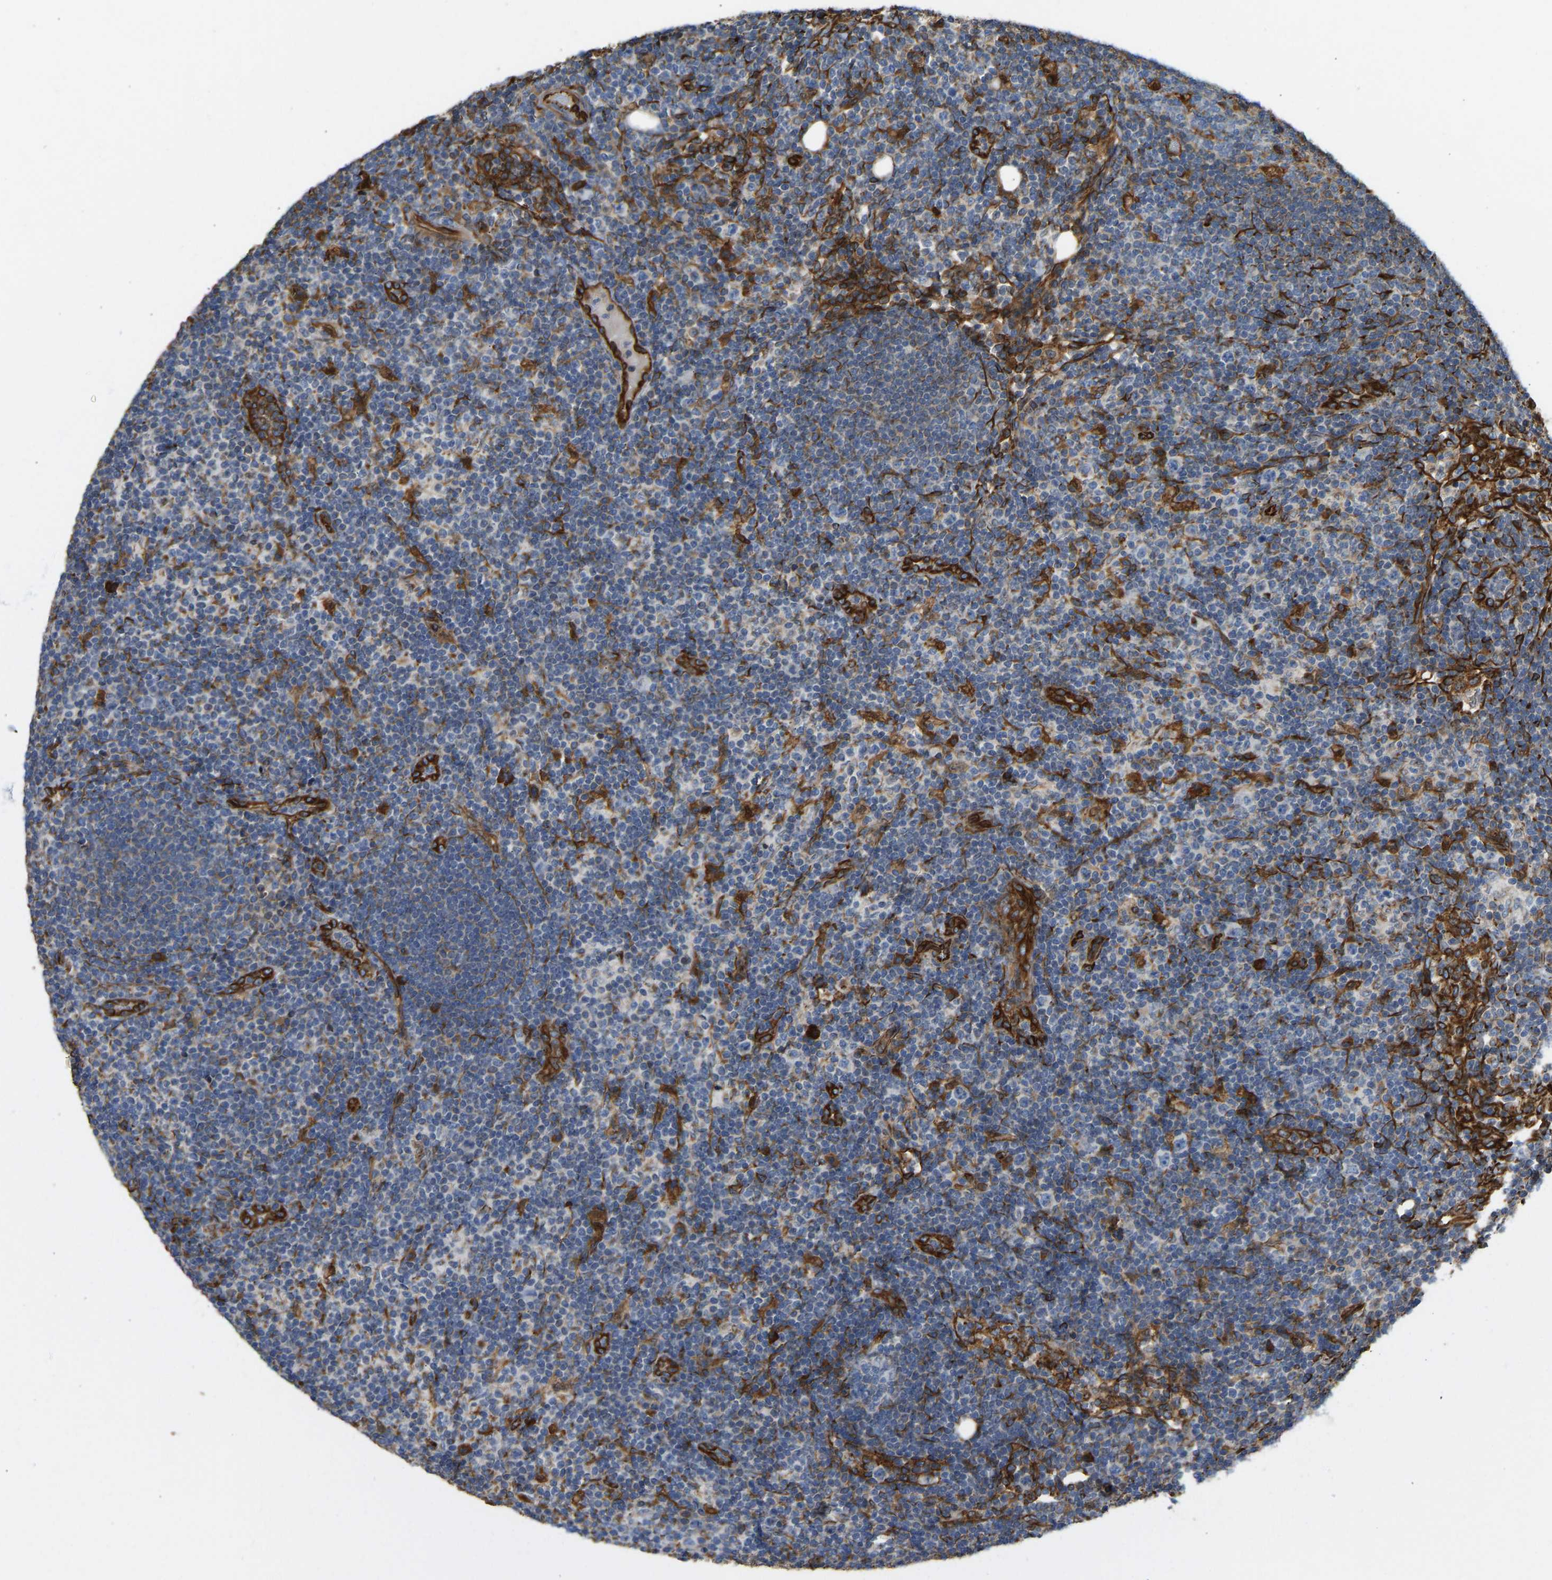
{"staining": {"intensity": "moderate", "quantity": "25%-75%", "location": "cytoplasmic/membranous"}, "tissue": "lymph node", "cell_type": "Germinal center cells", "image_type": "normal", "snomed": [{"axis": "morphology", "description": "Normal tissue, NOS"}, {"axis": "morphology", "description": "Carcinoid, malignant, NOS"}, {"axis": "topography", "description": "Lymph node"}], "caption": "IHC (DAB) staining of benign lymph node shows moderate cytoplasmic/membranous protein positivity in approximately 25%-75% of germinal center cells.", "gene": "BEX3", "patient": {"sex": "male", "age": 47}}